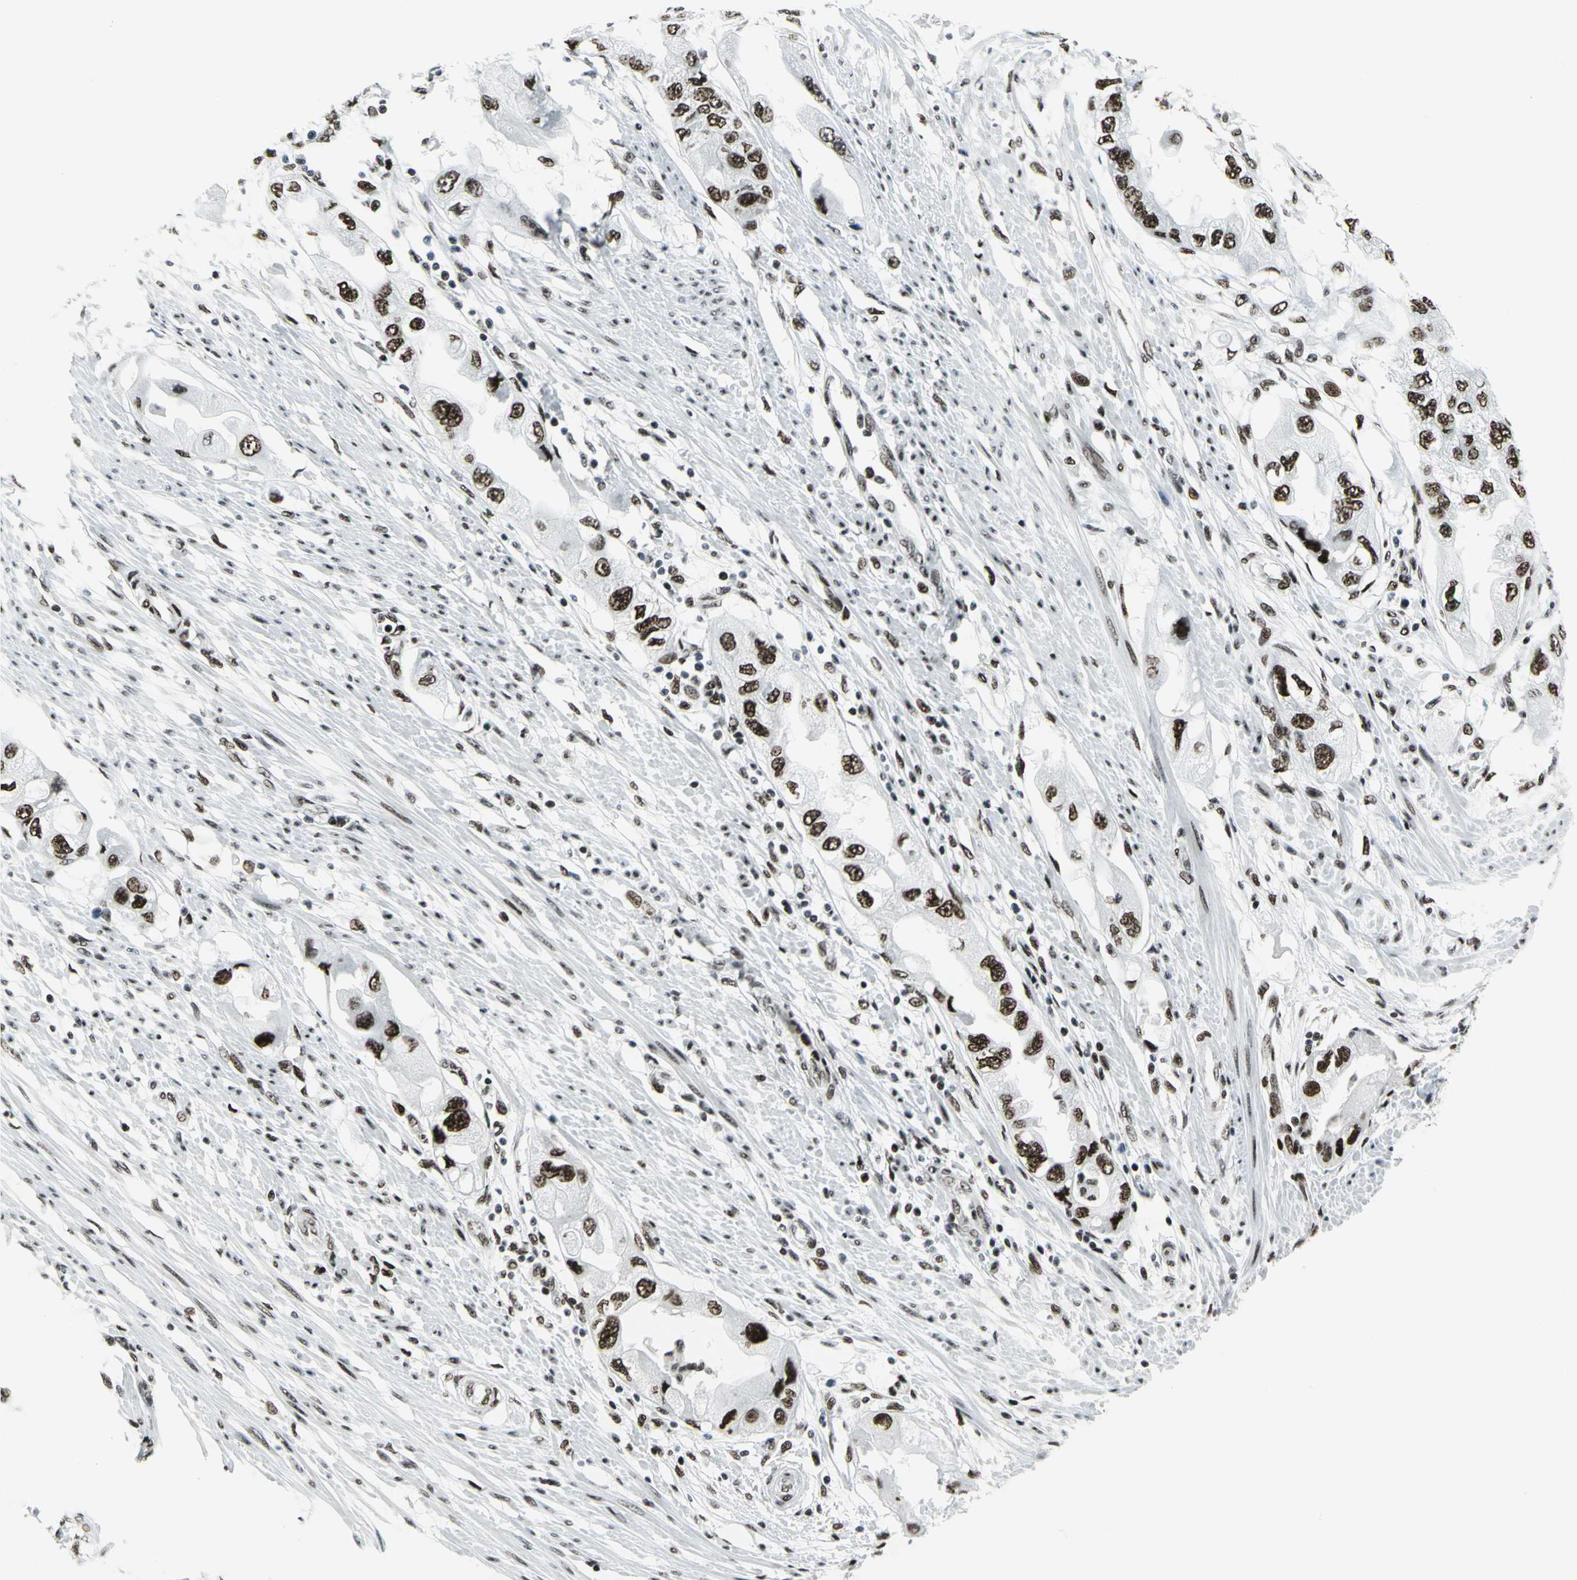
{"staining": {"intensity": "strong", "quantity": ">75%", "location": "nuclear"}, "tissue": "endometrial cancer", "cell_type": "Tumor cells", "image_type": "cancer", "snomed": [{"axis": "morphology", "description": "Adenocarcinoma, NOS"}, {"axis": "topography", "description": "Endometrium"}], "caption": "The histopathology image displays immunohistochemical staining of adenocarcinoma (endometrial). There is strong nuclear expression is present in approximately >75% of tumor cells.", "gene": "SMARCA4", "patient": {"sex": "female", "age": 67}}